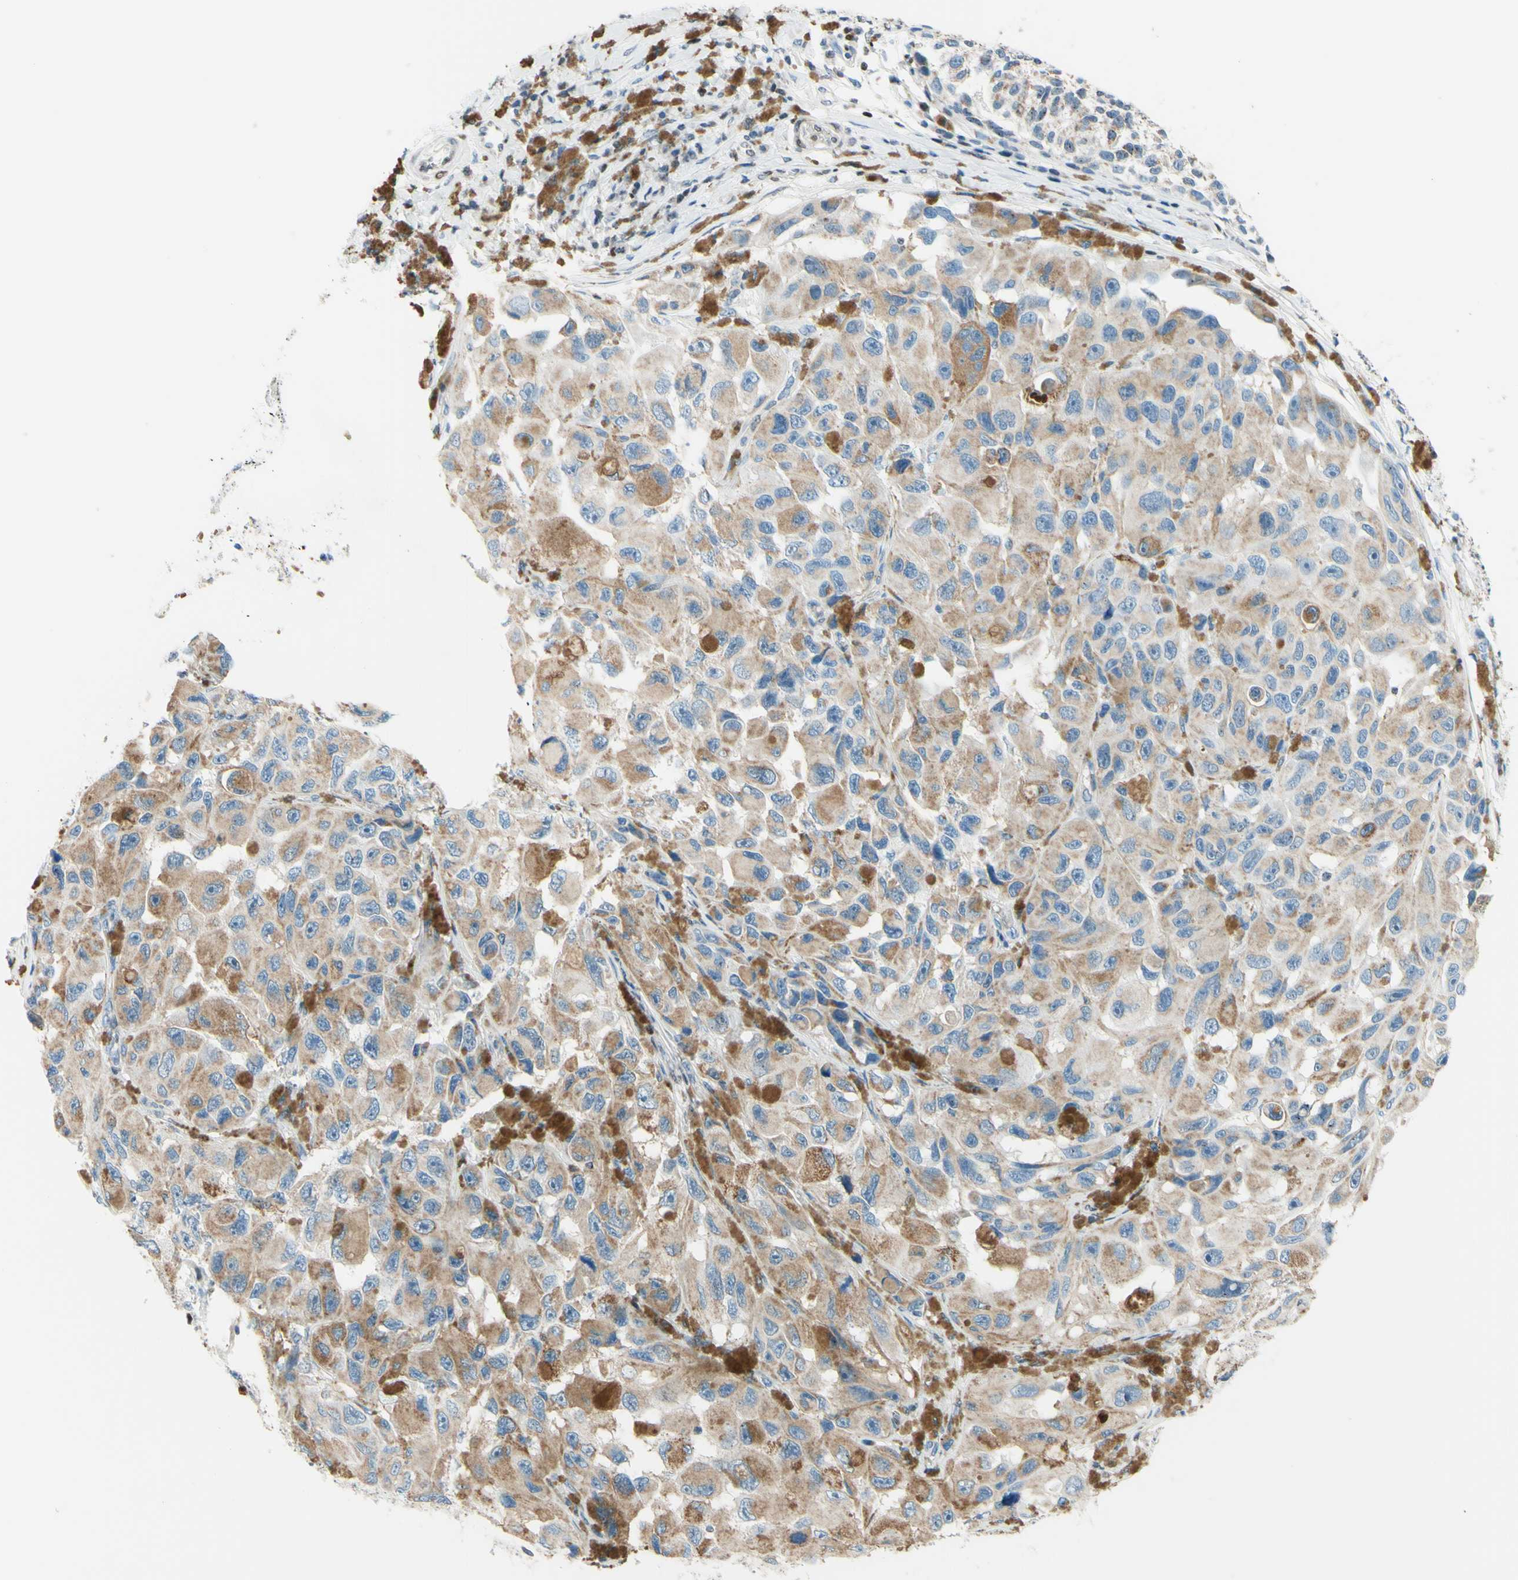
{"staining": {"intensity": "moderate", "quantity": ">75%", "location": "cytoplasmic/membranous"}, "tissue": "melanoma", "cell_type": "Tumor cells", "image_type": "cancer", "snomed": [{"axis": "morphology", "description": "Malignant melanoma, NOS"}, {"axis": "topography", "description": "Skin"}], "caption": "The micrograph shows immunohistochemical staining of malignant melanoma. There is moderate cytoplasmic/membranous expression is identified in approximately >75% of tumor cells.", "gene": "CBX7", "patient": {"sex": "female", "age": 73}}